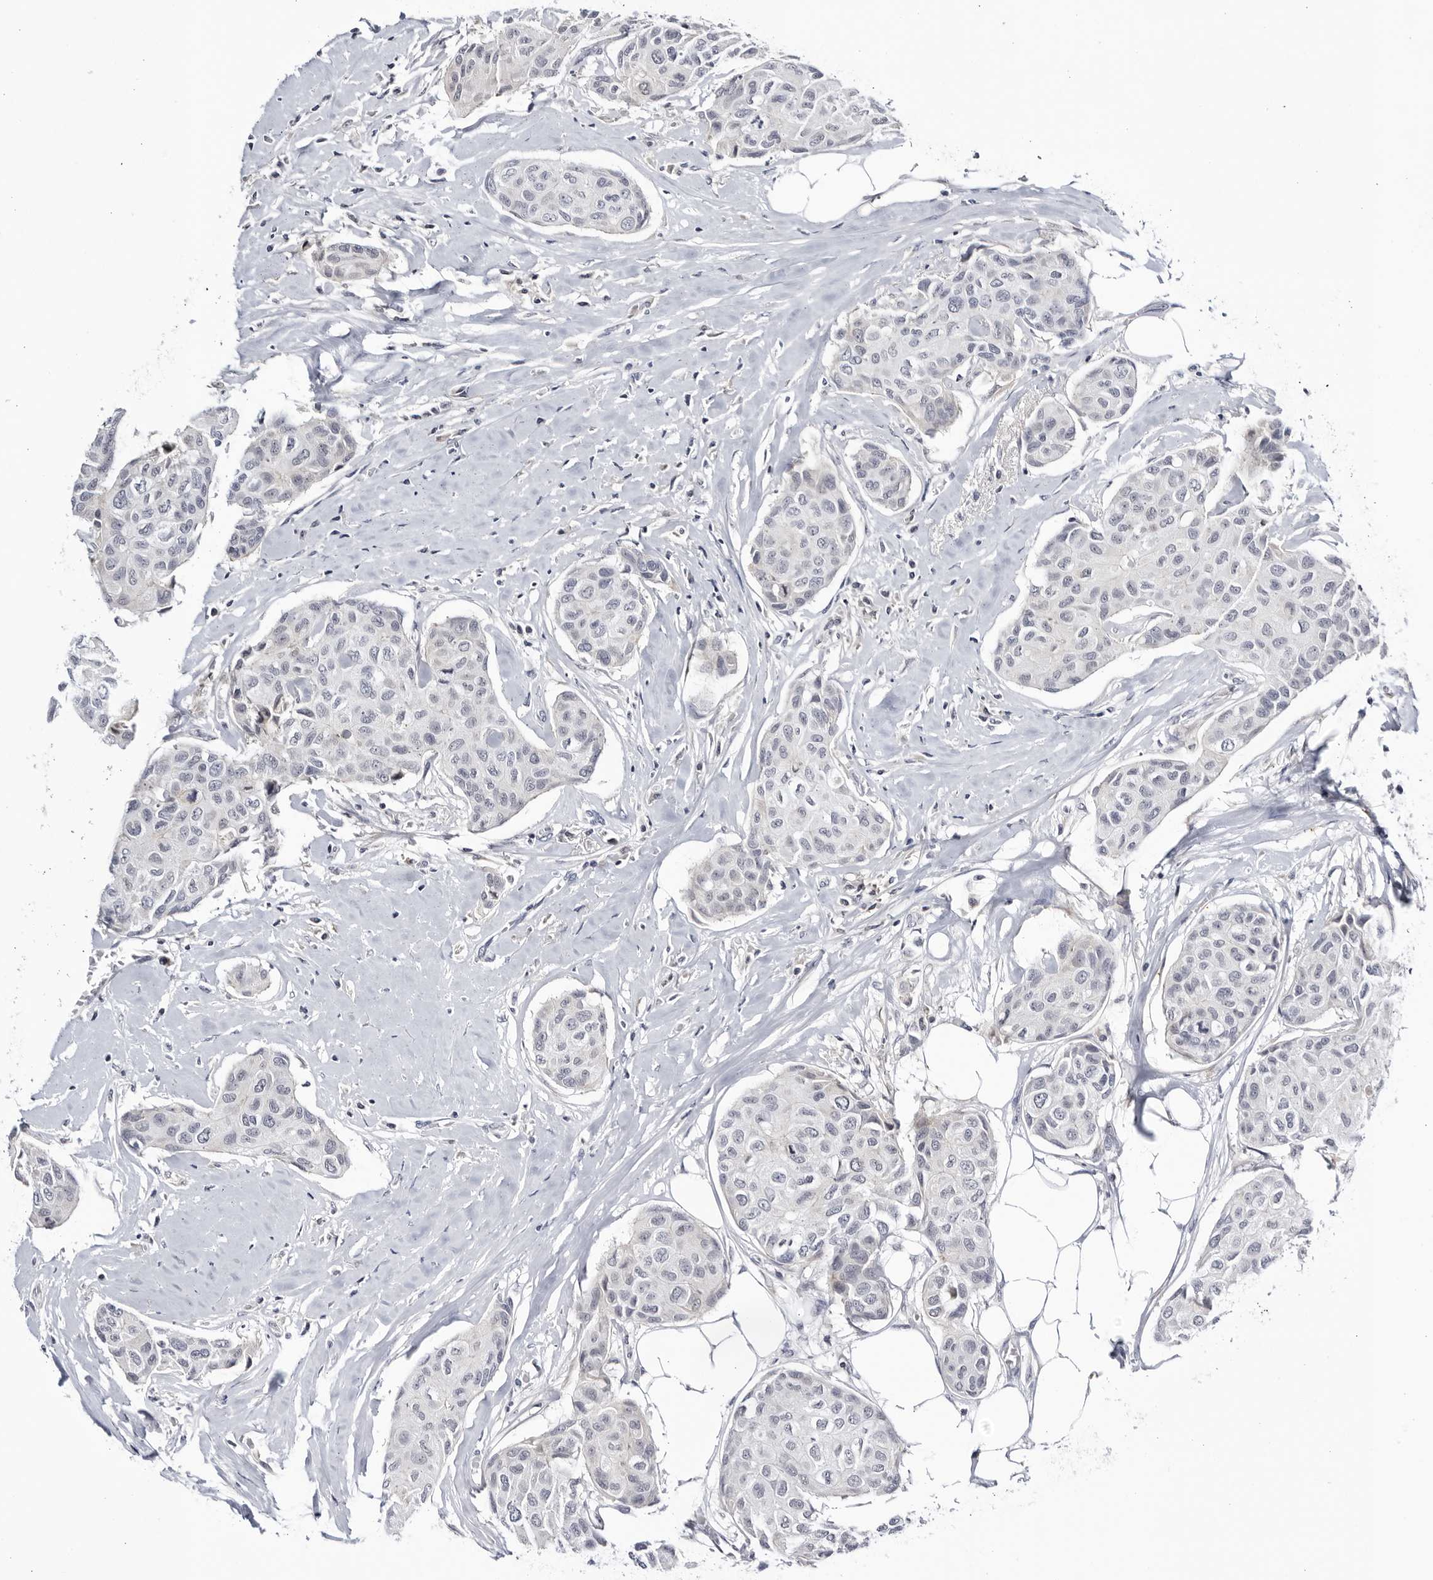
{"staining": {"intensity": "negative", "quantity": "none", "location": "none"}, "tissue": "breast cancer", "cell_type": "Tumor cells", "image_type": "cancer", "snomed": [{"axis": "morphology", "description": "Duct carcinoma"}, {"axis": "topography", "description": "Breast"}], "caption": "Micrograph shows no protein expression in tumor cells of breast cancer tissue.", "gene": "CNBD1", "patient": {"sex": "female", "age": 80}}